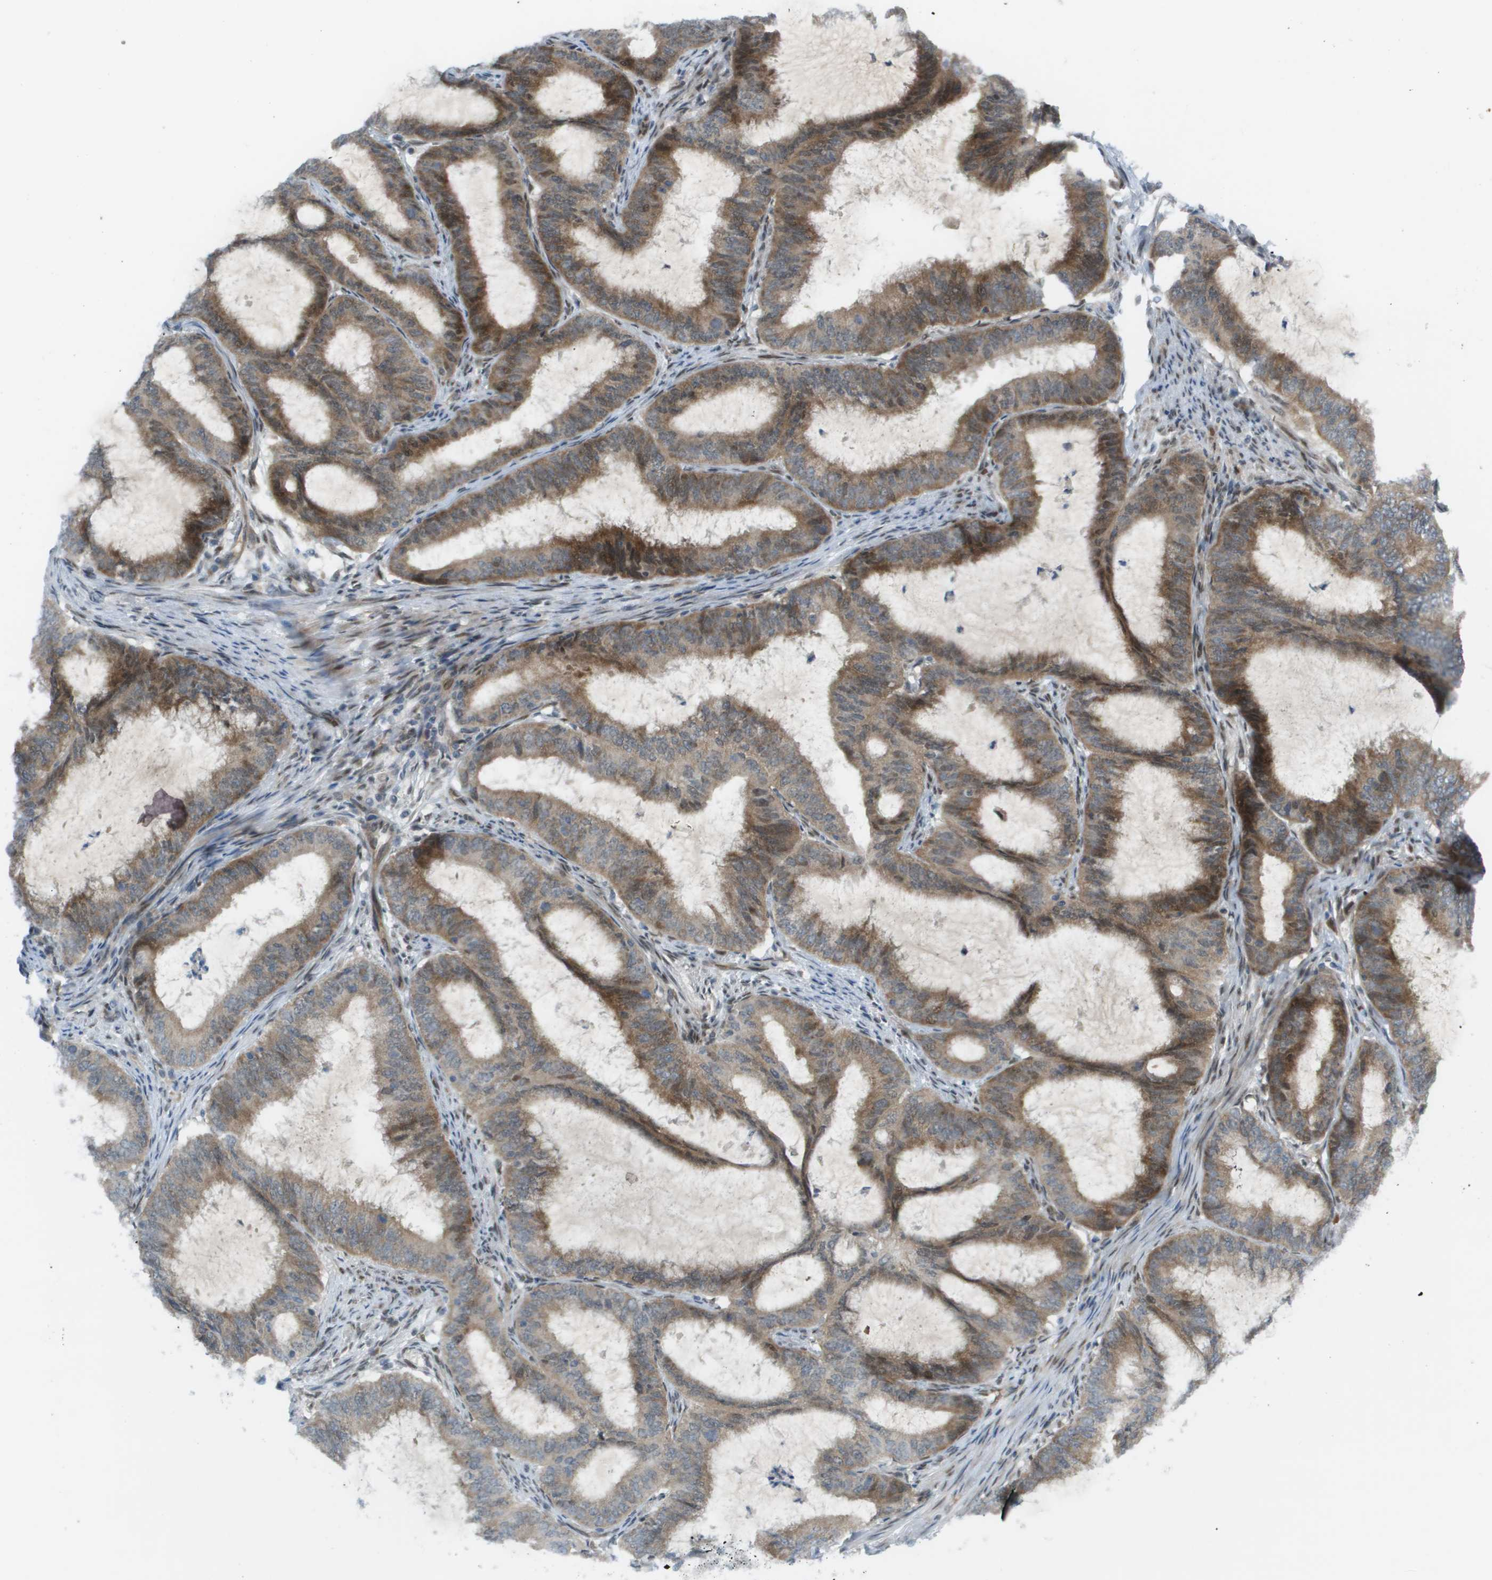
{"staining": {"intensity": "moderate", "quantity": ">75%", "location": "cytoplasmic/membranous,nuclear"}, "tissue": "endometrial cancer", "cell_type": "Tumor cells", "image_type": "cancer", "snomed": [{"axis": "morphology", "description": "Adenocarcinoma, NOS"}, {"axis": "topography", "description": "Endometrium"}], "caption": "High-power microscopy captured an immunohistochemistry image of endometrial cancer, revealing moderate cytoplasmic/membranous and nuclear expression in about >75% of tumor cells.", "gene": "CACNB4", "patient": {"sex": "female", "age": 70}}